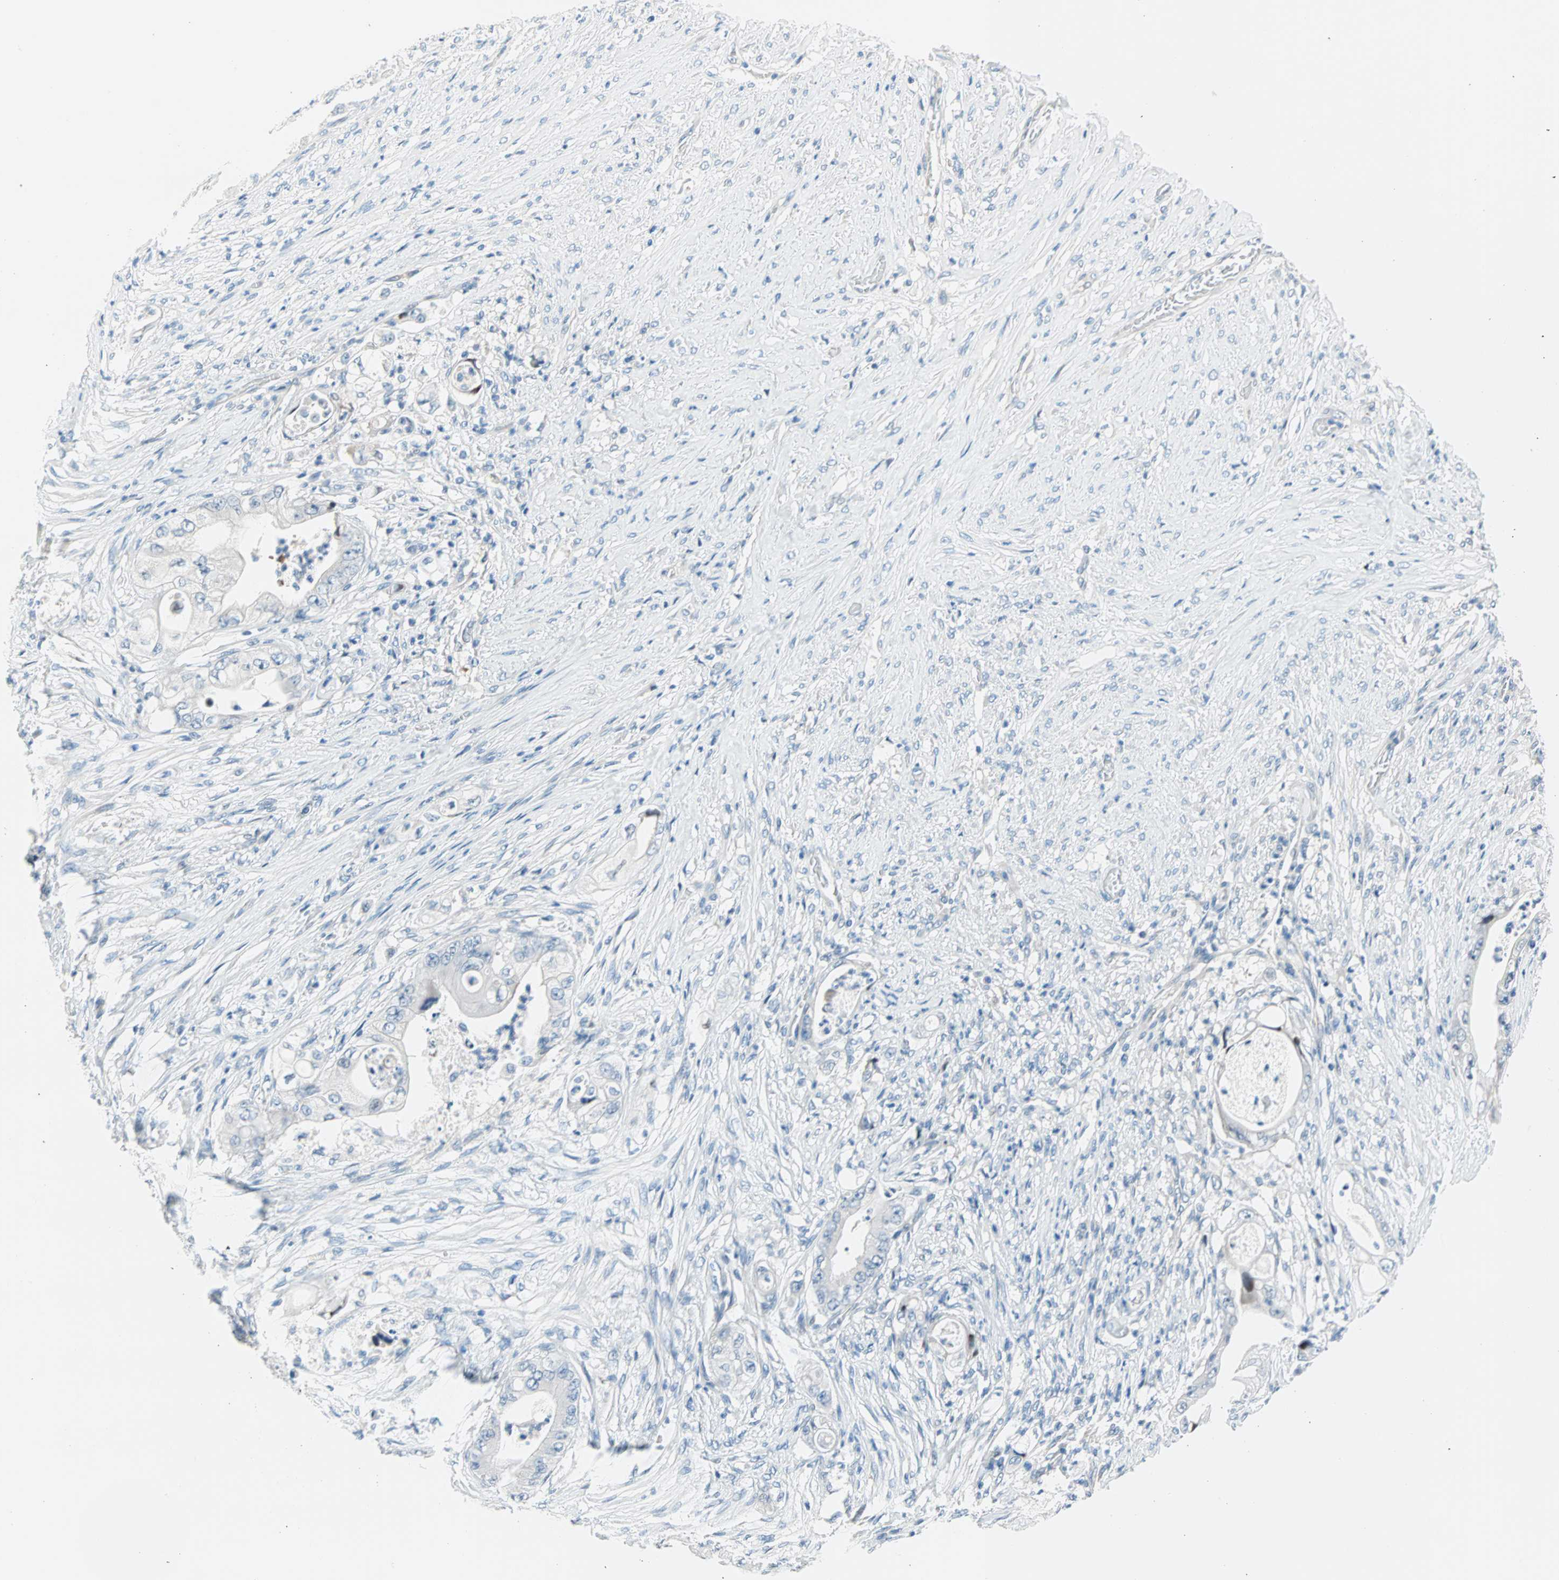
{"staining": {"intensity": "negative", "quantity": "none", "location": "none"}, "tissue": "stomach cancer", "cell_type": "Tumor cells", "image_type": "cancer", "snomed": [{"axis": "morphology", "description": "Adenocarcinoma, NOS"}, {"axis": "topography", "description": "Stomach"}], "caption": "A photomicrograph of human adenocarcinoma (stomach) is negative for staining in tumor cells.", "gene": "TMEM163", "patient": {"sex": "female", "age": 73}}